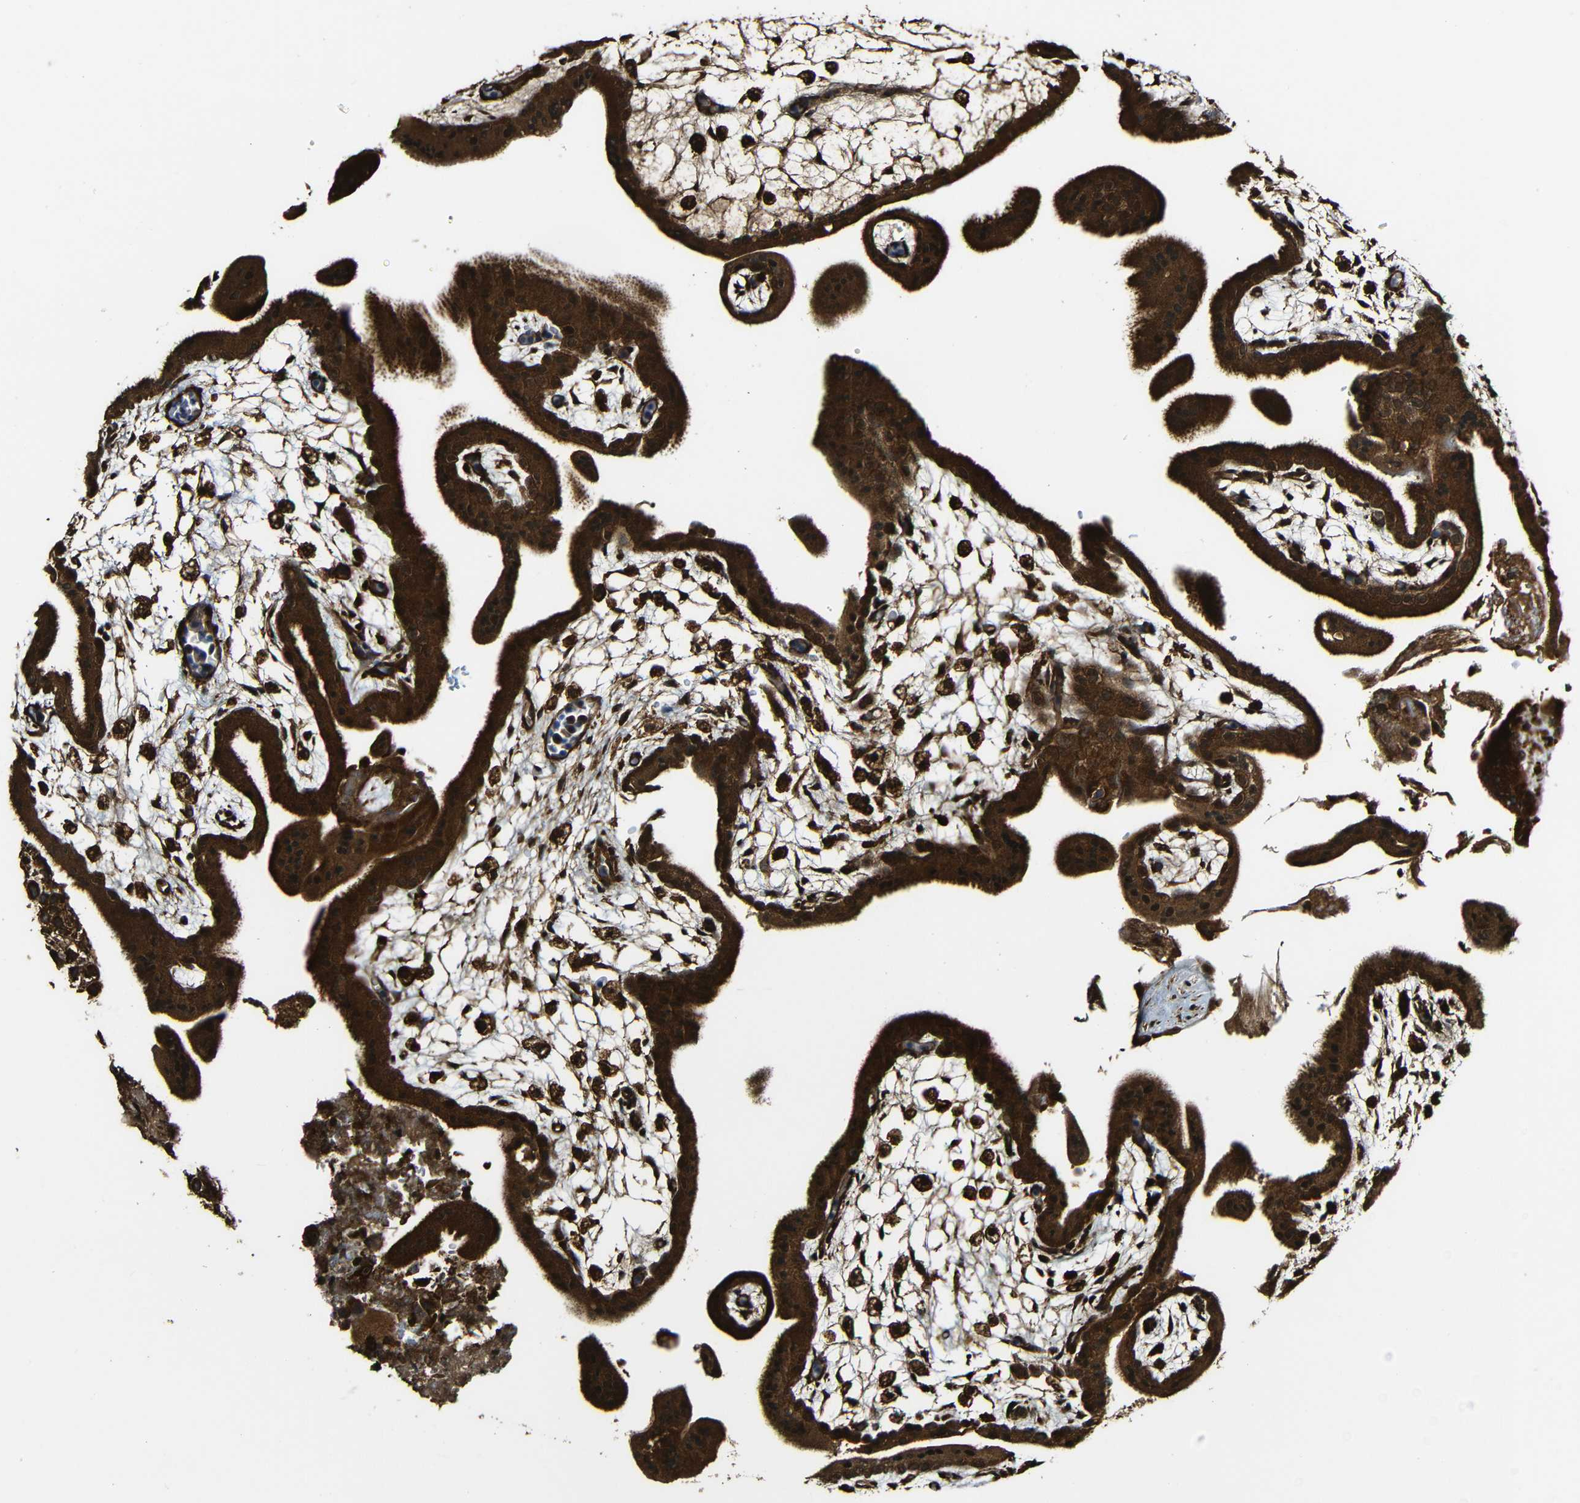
{"staining": {"intensity": "strong", "quantity": ">75%", "location": "cytoplasmic/membranous"}, "tissue": "placenta", "cell_type": "Decidual cells", "image_type": "normal", "snomed": [{"axis": "morphology", "description": "Normal tissue, NOS"}, {"axis": "topography", "description": "Placenta"}], "caption": "DAB (3,3'-diaminobenzidine) immunohistochemical staining of unremarkable human placenta demonstrates strong cytoplasmic/membranous protein expression in approximately >75% of decidual cells.", "gene": "CASP8", "patient": {"sex": "female", "age": 35}}